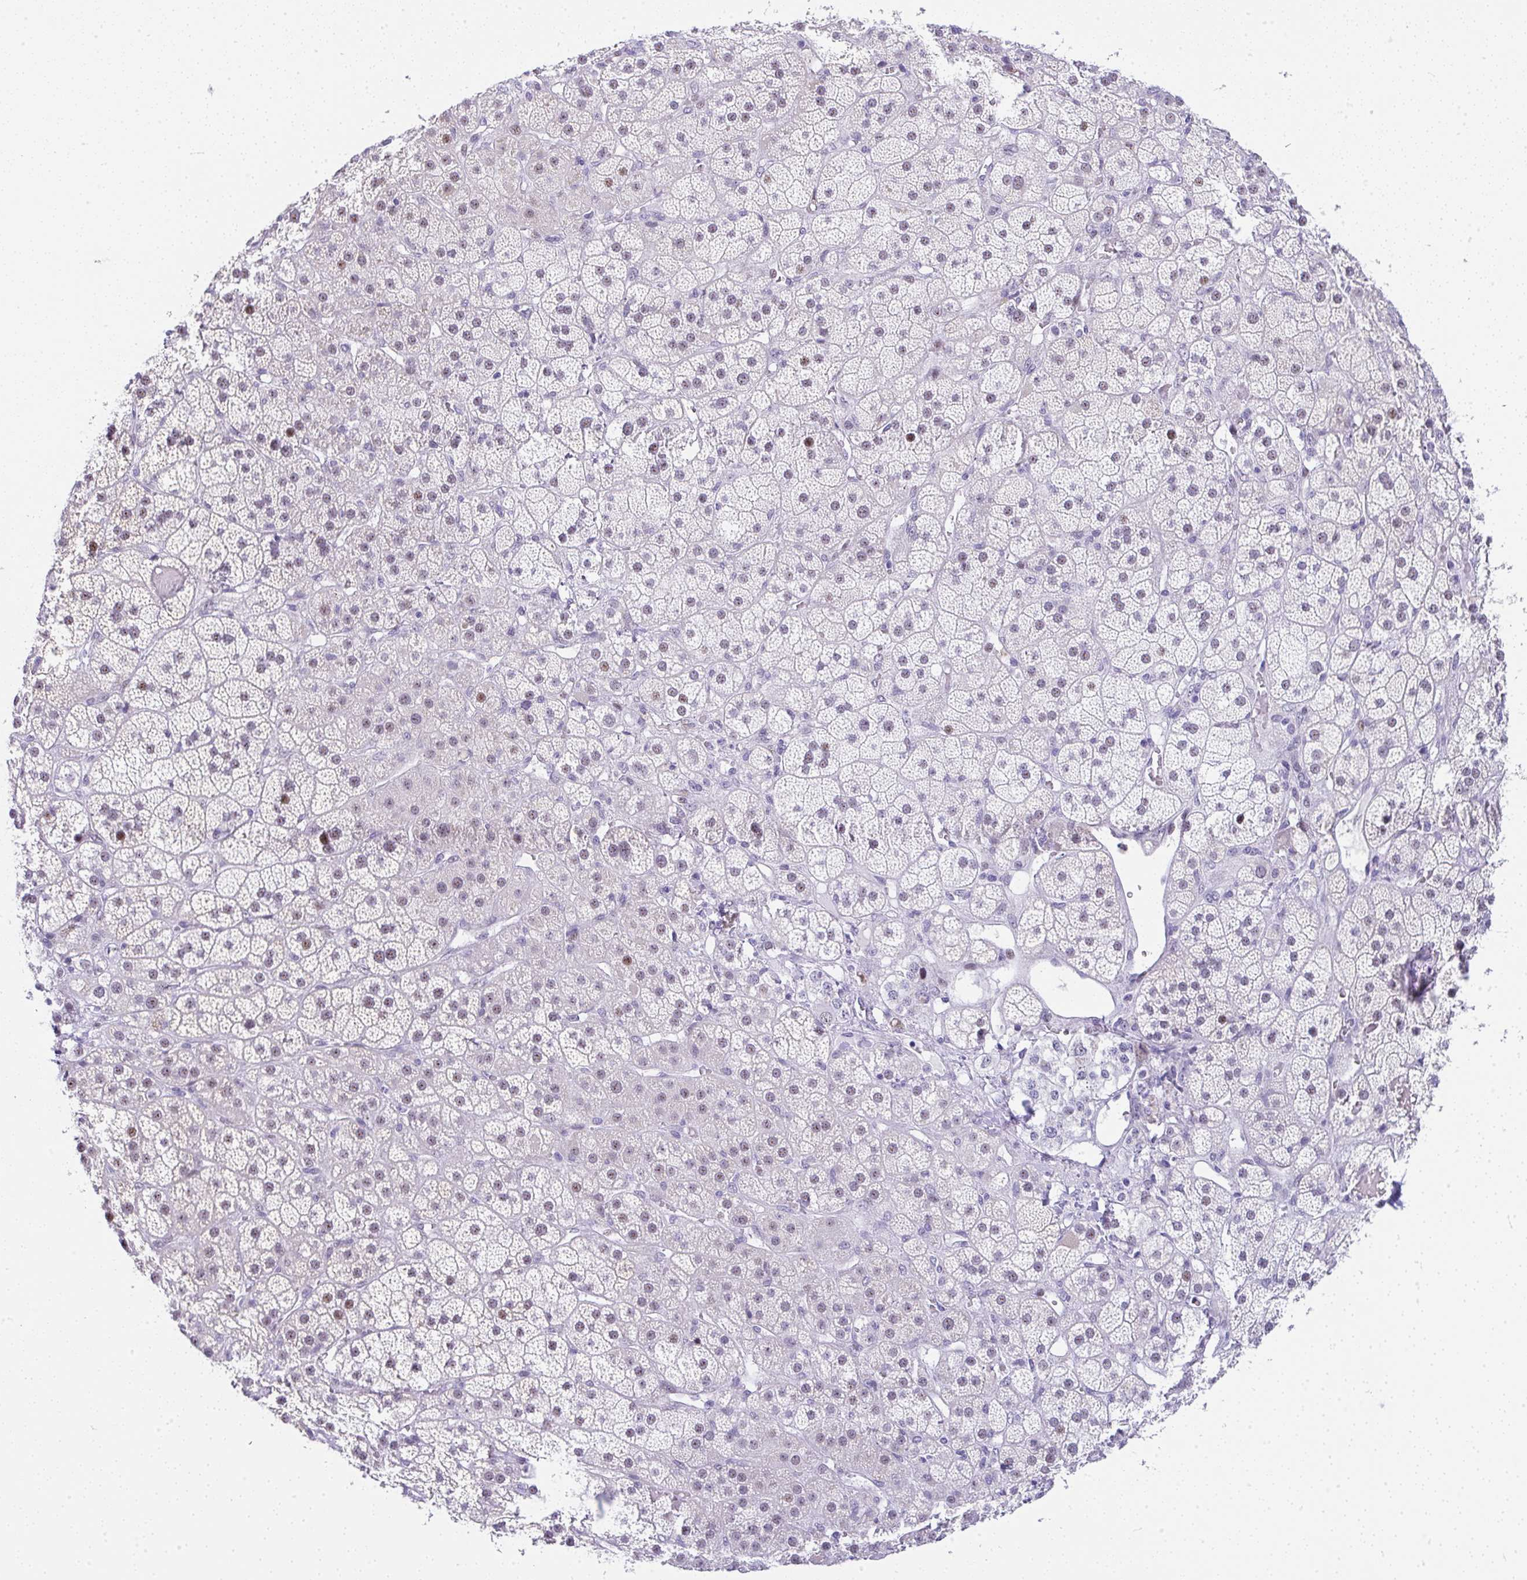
{"staining": {"intensity": "moderate", "quantity": "25%-75%", "location": "nuclear"}, "tissue": "adrenal gland", "cell_type": "Glandular cells", "image_type": "normal", "snomed": [{"axis": "morphology", "description": "Normal tissue, NOS"}, {"axis": "topography", "description": "Adrenal gland"}], "caption": "A photomicrograph of human adrenal gland stained for a protein demonstrates moderate nuclear brown staining in glandular cells. (DAB (3,3'-diaminobenzidine) IHC, brown staining for protein, blue staining for nuclei).", "gene": "NR1D2", "patient": {"sex": "male", "age": 57}}